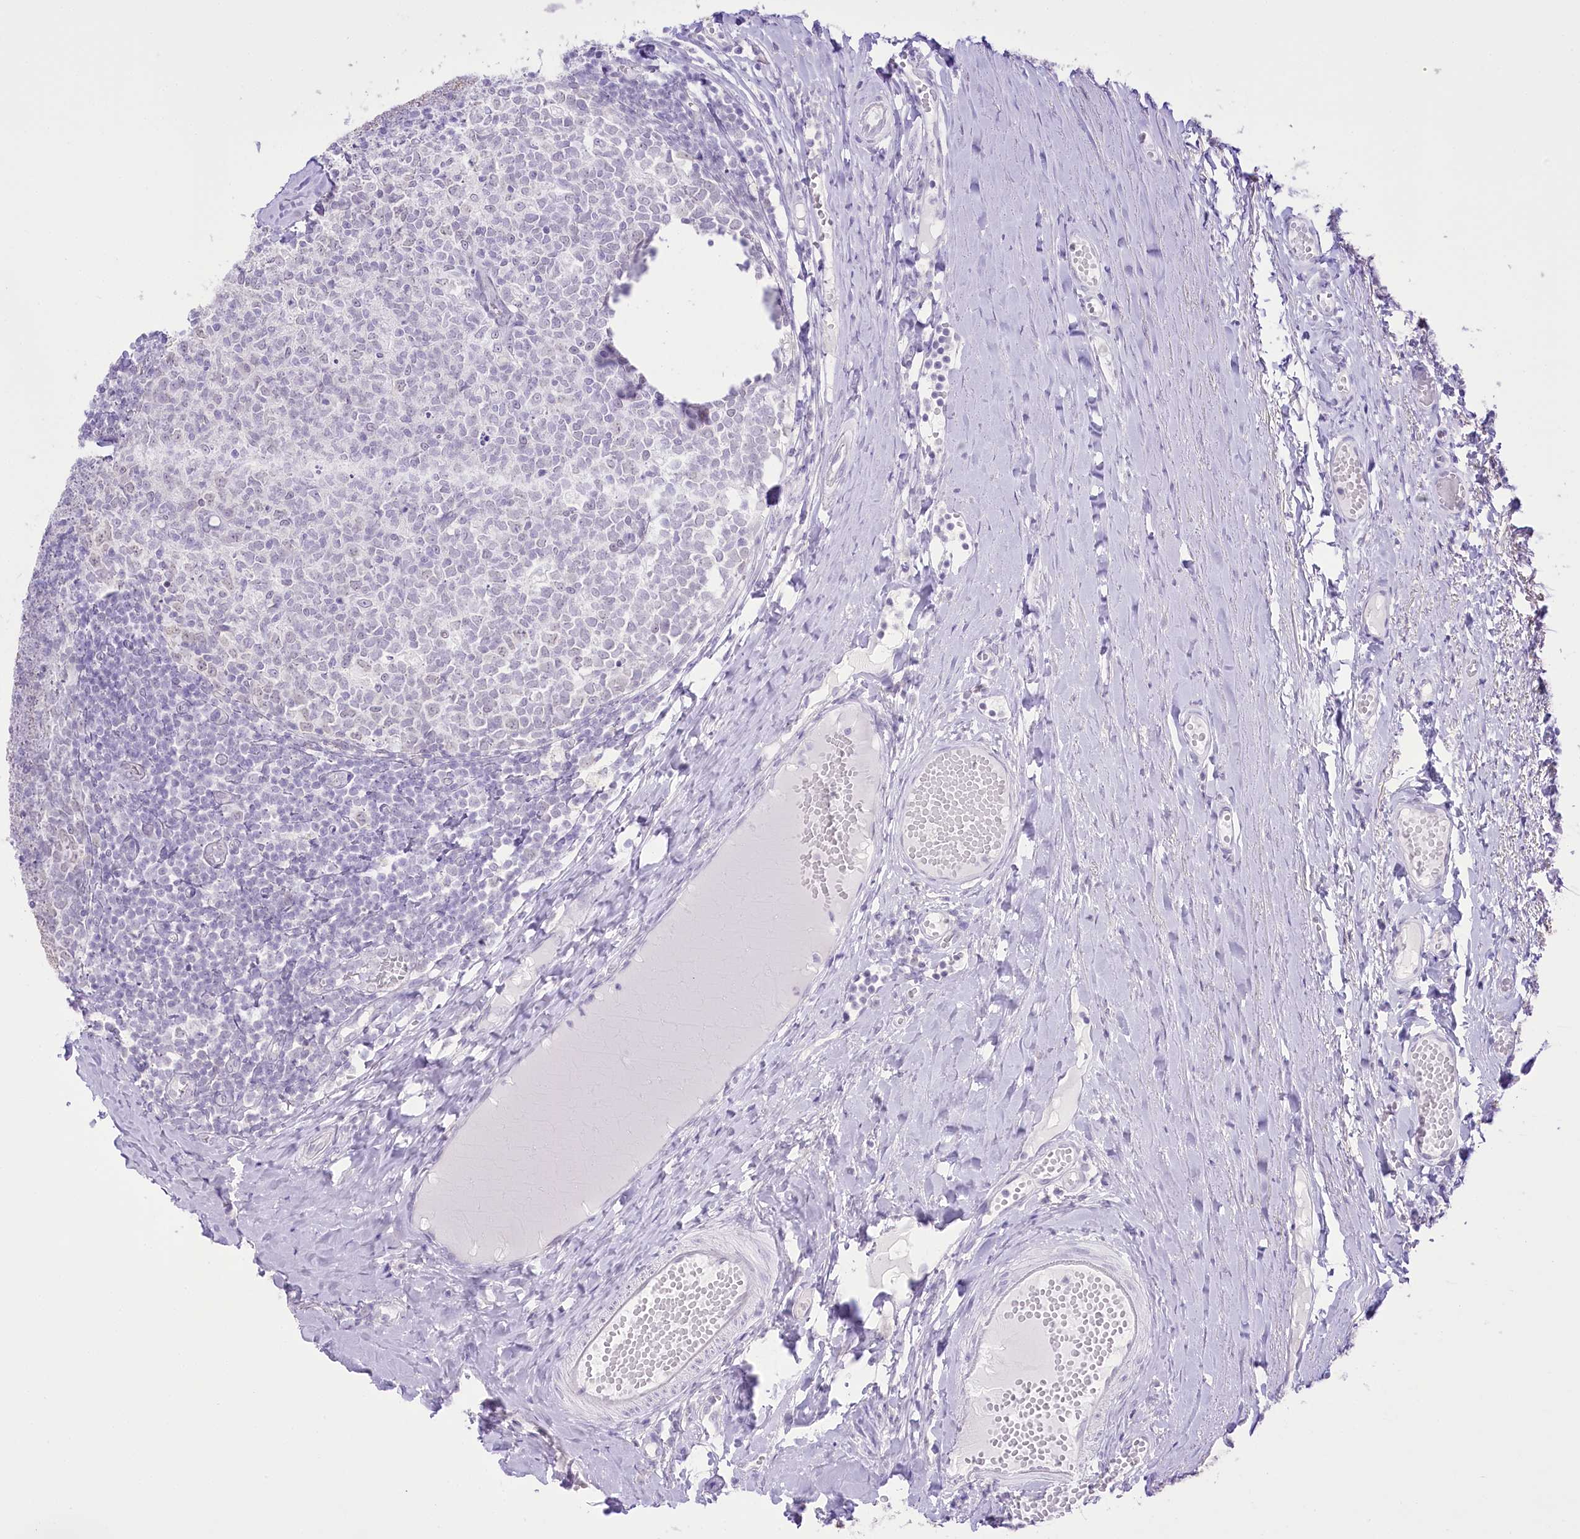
{"staining": {"intensity": "negative", "quantity": "none", "location": "none"}, "tissue": "tonsil", "cell_type": "Germinal center cells", "image_type": "normal", "snomed": [{"axis": "morphology", "description": "Normal tissue, NOS"}, {"axis": "topography", "description": "Tonsil"}], "caption": "Tonsil was stained to show a protein in brown. There is no significant positivity in germinal center cells. (DAB (3,3'-diaminobenzidine) immunohistochemistry, high magnification).", "gene": "SLC39A10", "patient": {"sex": "female", "age": 19}}